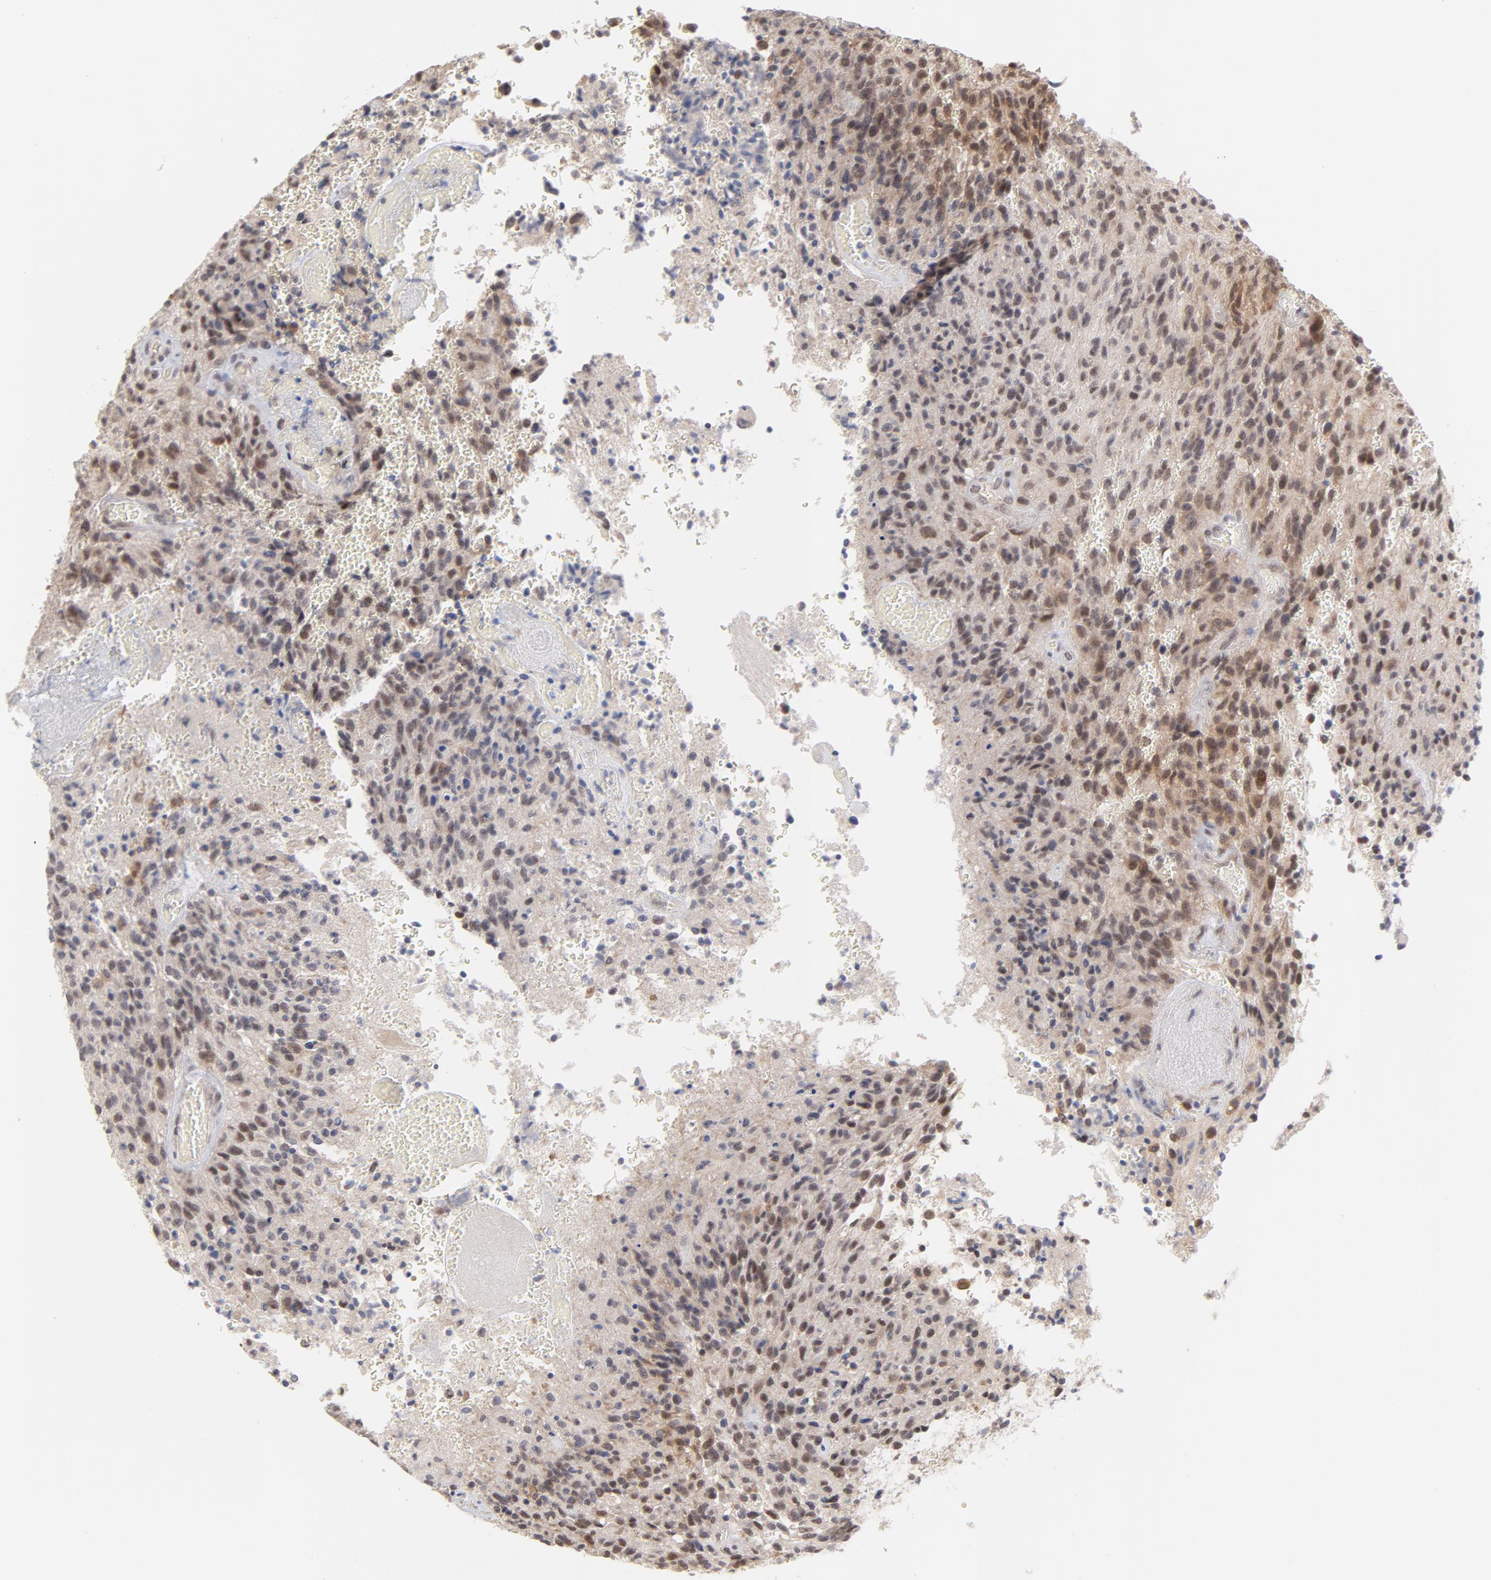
{"staining": {"intensity": "moderate", "quantity": "<25%", "location": "cytoplasmic/membranous"}, "tissue": "glioma", "cell_type": "Tumor cells", "image_type": "cancer", "snomed": [{"axis": "morphology", "description": "Normal tissue, NOS"}, {"axis": "morphology", "description": "Glioma, malignant, High grade"}, {"axis": "topography", "description": "Cerebral cortex"}], "caption": "An image of human glioma stained for a protein demonstrates moderate cytoplasmic/membranous brown staining in tumor cells.", "gene": "OAS1", "patient": {"sex": "male", "age": 56}}